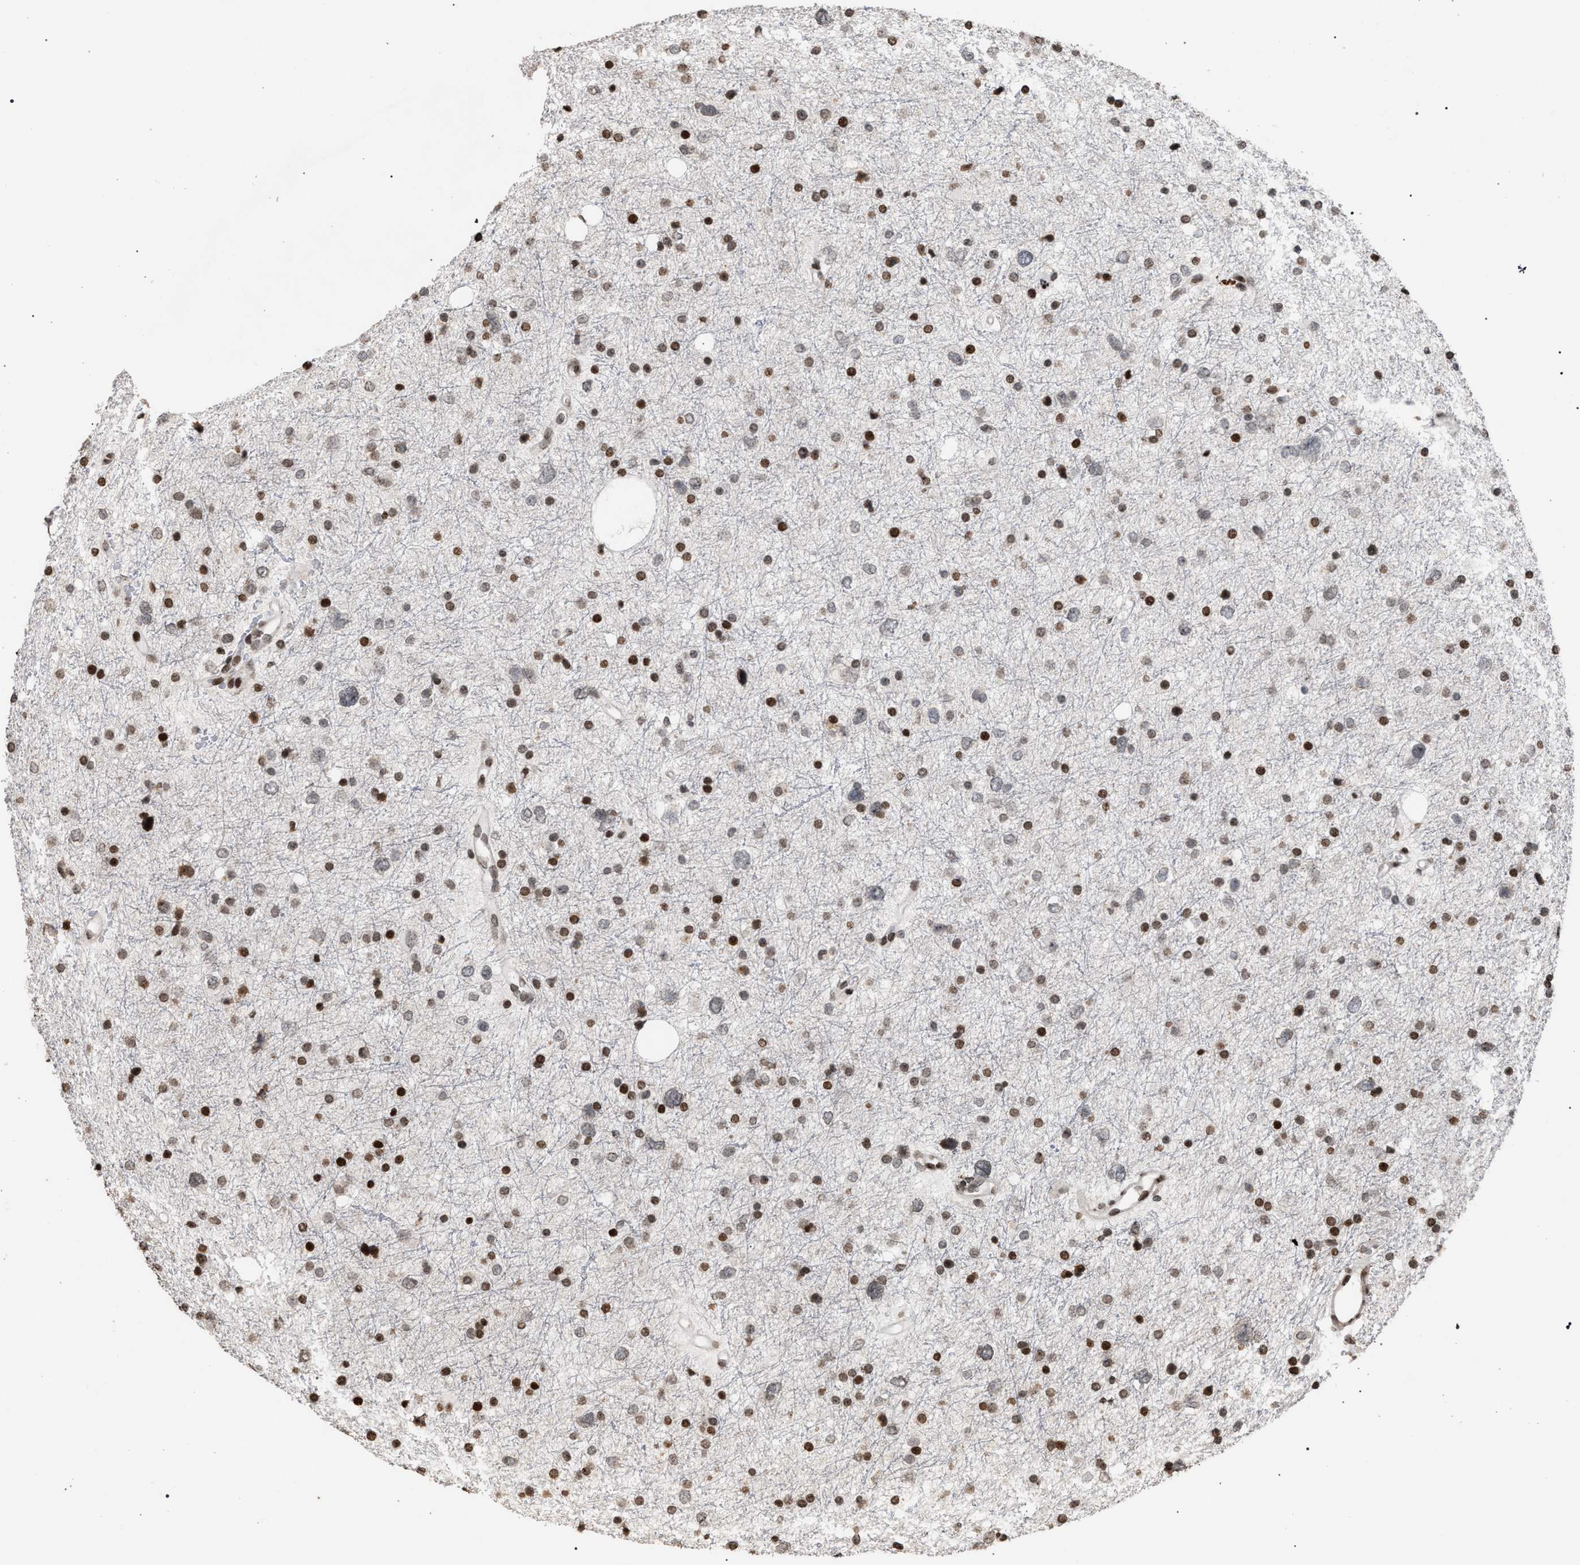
{"staining": {"intensity": "moderate", "quantity": ">75%", "location": "nuclear"}, "tissue": "glioma", "cell_type": "Tumor cells", "image_type": "cancer", "snomed": [{"axis": "morphology", "description": "Glioma, malignant, Low grade"}, {"axis": "topography", "description": "Brain"}], "caption": "IHC (DAB (3,3'-diaminobenzidine)) staining of human glioma exhibits moderate nuclear protein expression in about >75% of tumor cells.", "gene": "FOXD3", "patient": {"sex": "female", "age": 37}}